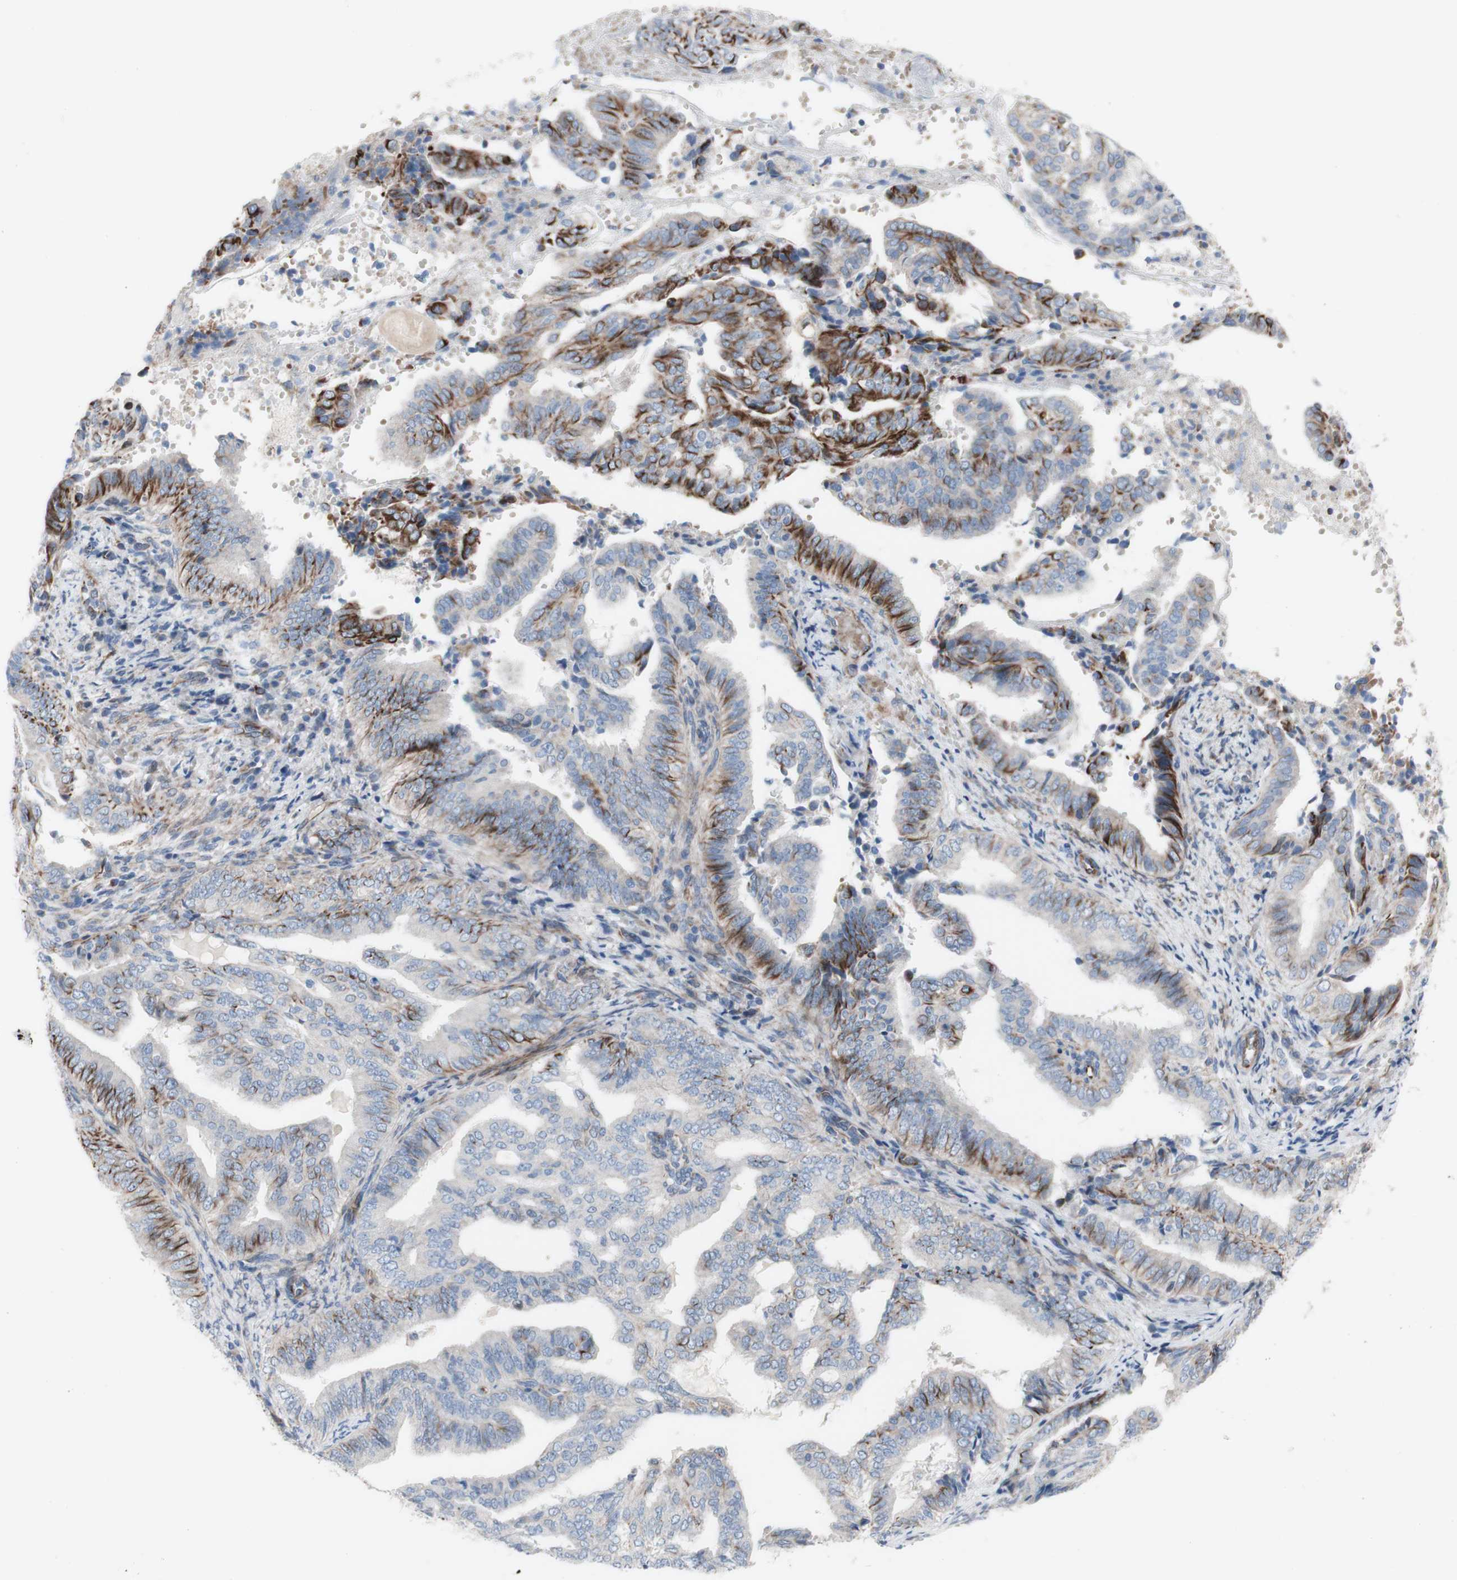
{"staining": {"intensity": "strong", "quantity": "25%-75%", "location": "cytoplasmic/membranous"}, "tissue": "endometrial cancer", "cell_type": "Tumor cells", "image_type": "cancer", "snomed": [{"axis": "morphology", "description": "Adenocarcinoma, NOS"}, {"axis": "topography", "description": "Endometrium"}], "caption": "Strong cytoplasmic/membranous protein positivity is identified in about 25%-75% of tumor cells in endometrial adenocarcinoma.", "gene": "AGPAT5", "patient": {"sex": "female", "age": 58}}